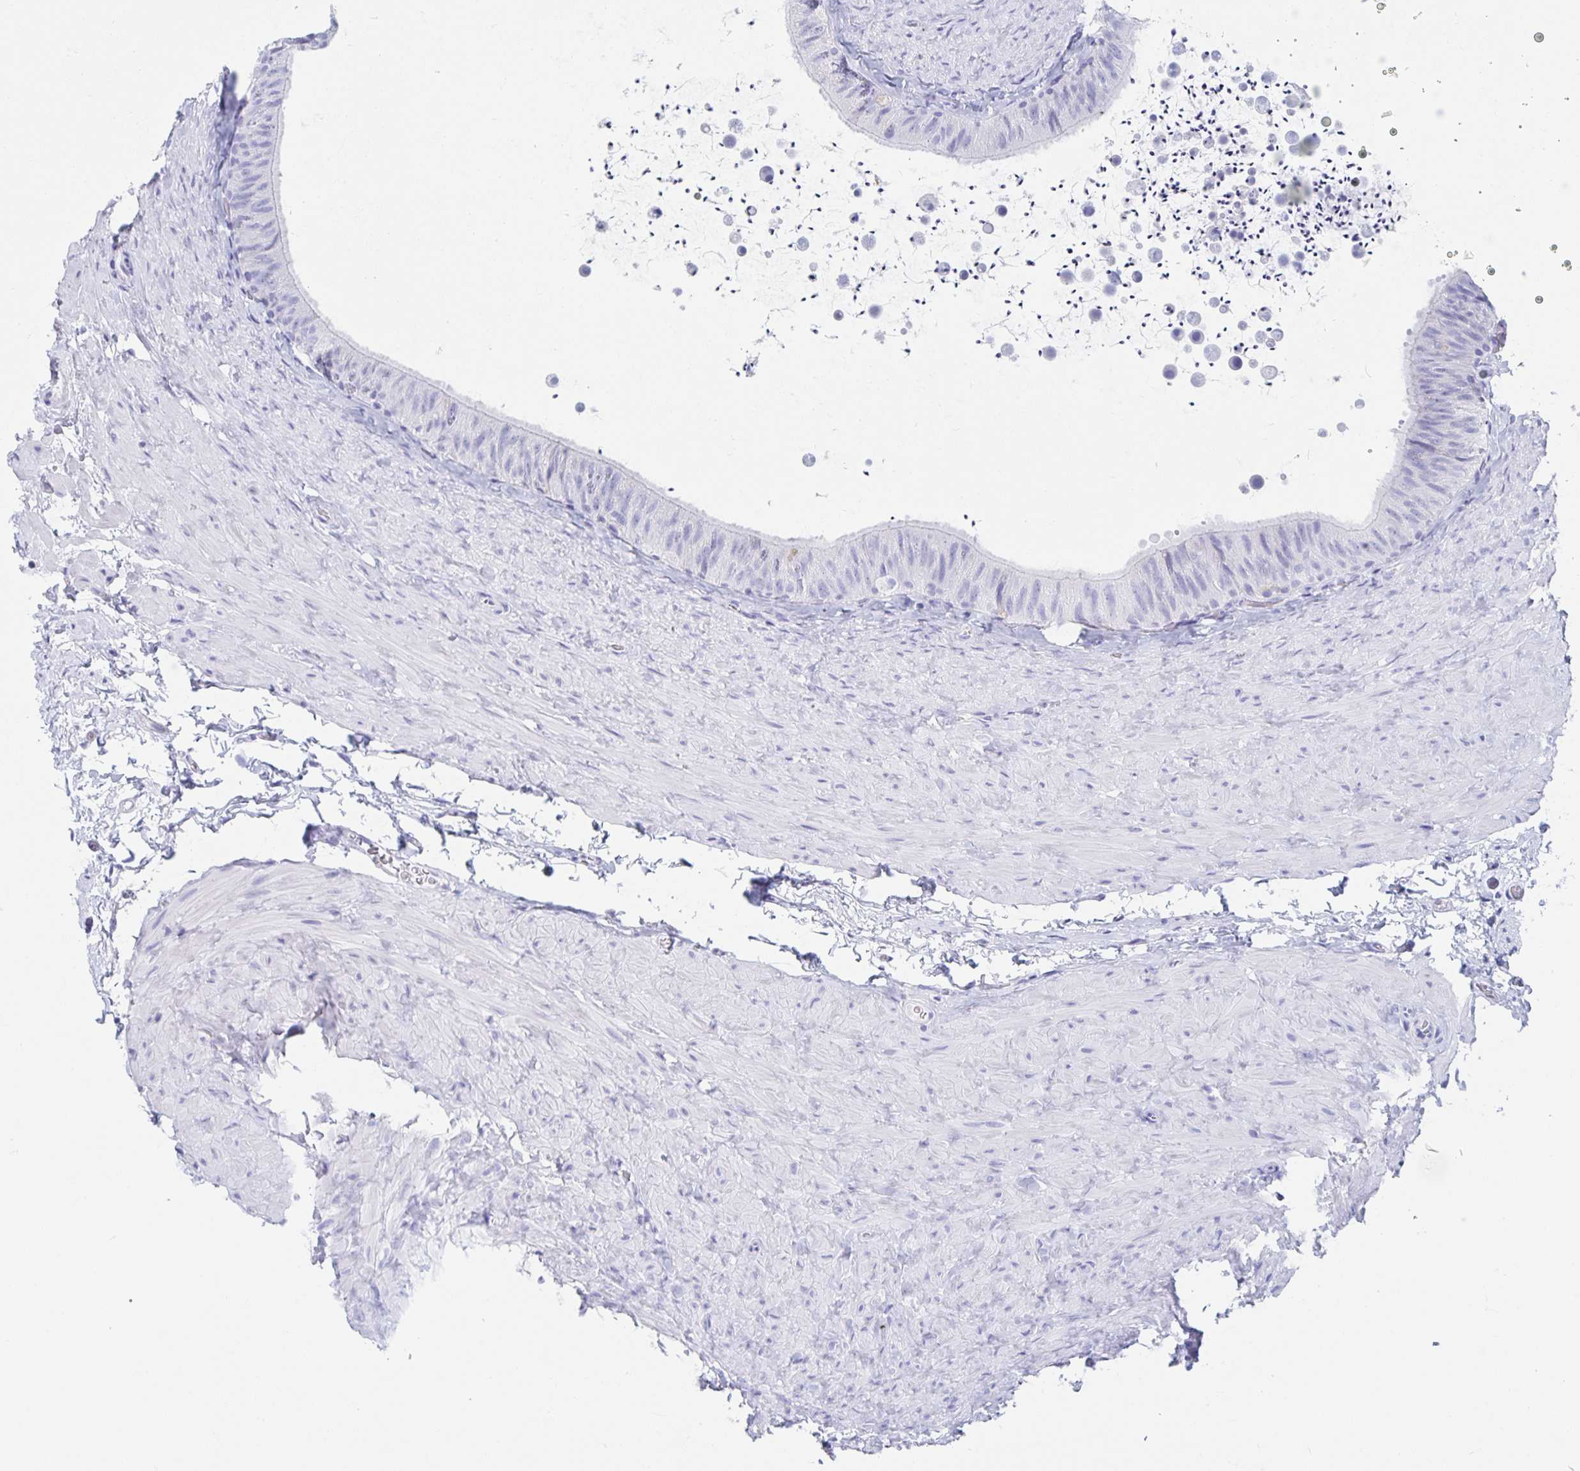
{"staining": {"intensity": "negative", "quantity": "none", "location": "none"}, "tissue": "epididymis", "cell_type": "Glandular cells", "image_type": "normal", "snomed": [{"axis": "morphology", "description": "Normal tissue, NOS"}, {"axis": "topography", "description": "Epididymis, spermatic cord, NOS"}, {"axis": "topography", "description": "Epididymis"}], "caption": "This photomicrograph is of benign epididymis stained with immunohistochemistry to label a protein in brown with the nuclei are counter-stained blue. There is no staining in glandular cells. Nuclei are stained in blue.", "gene": "DMBT1", "patient": {"sex": "male", "age": 31}}